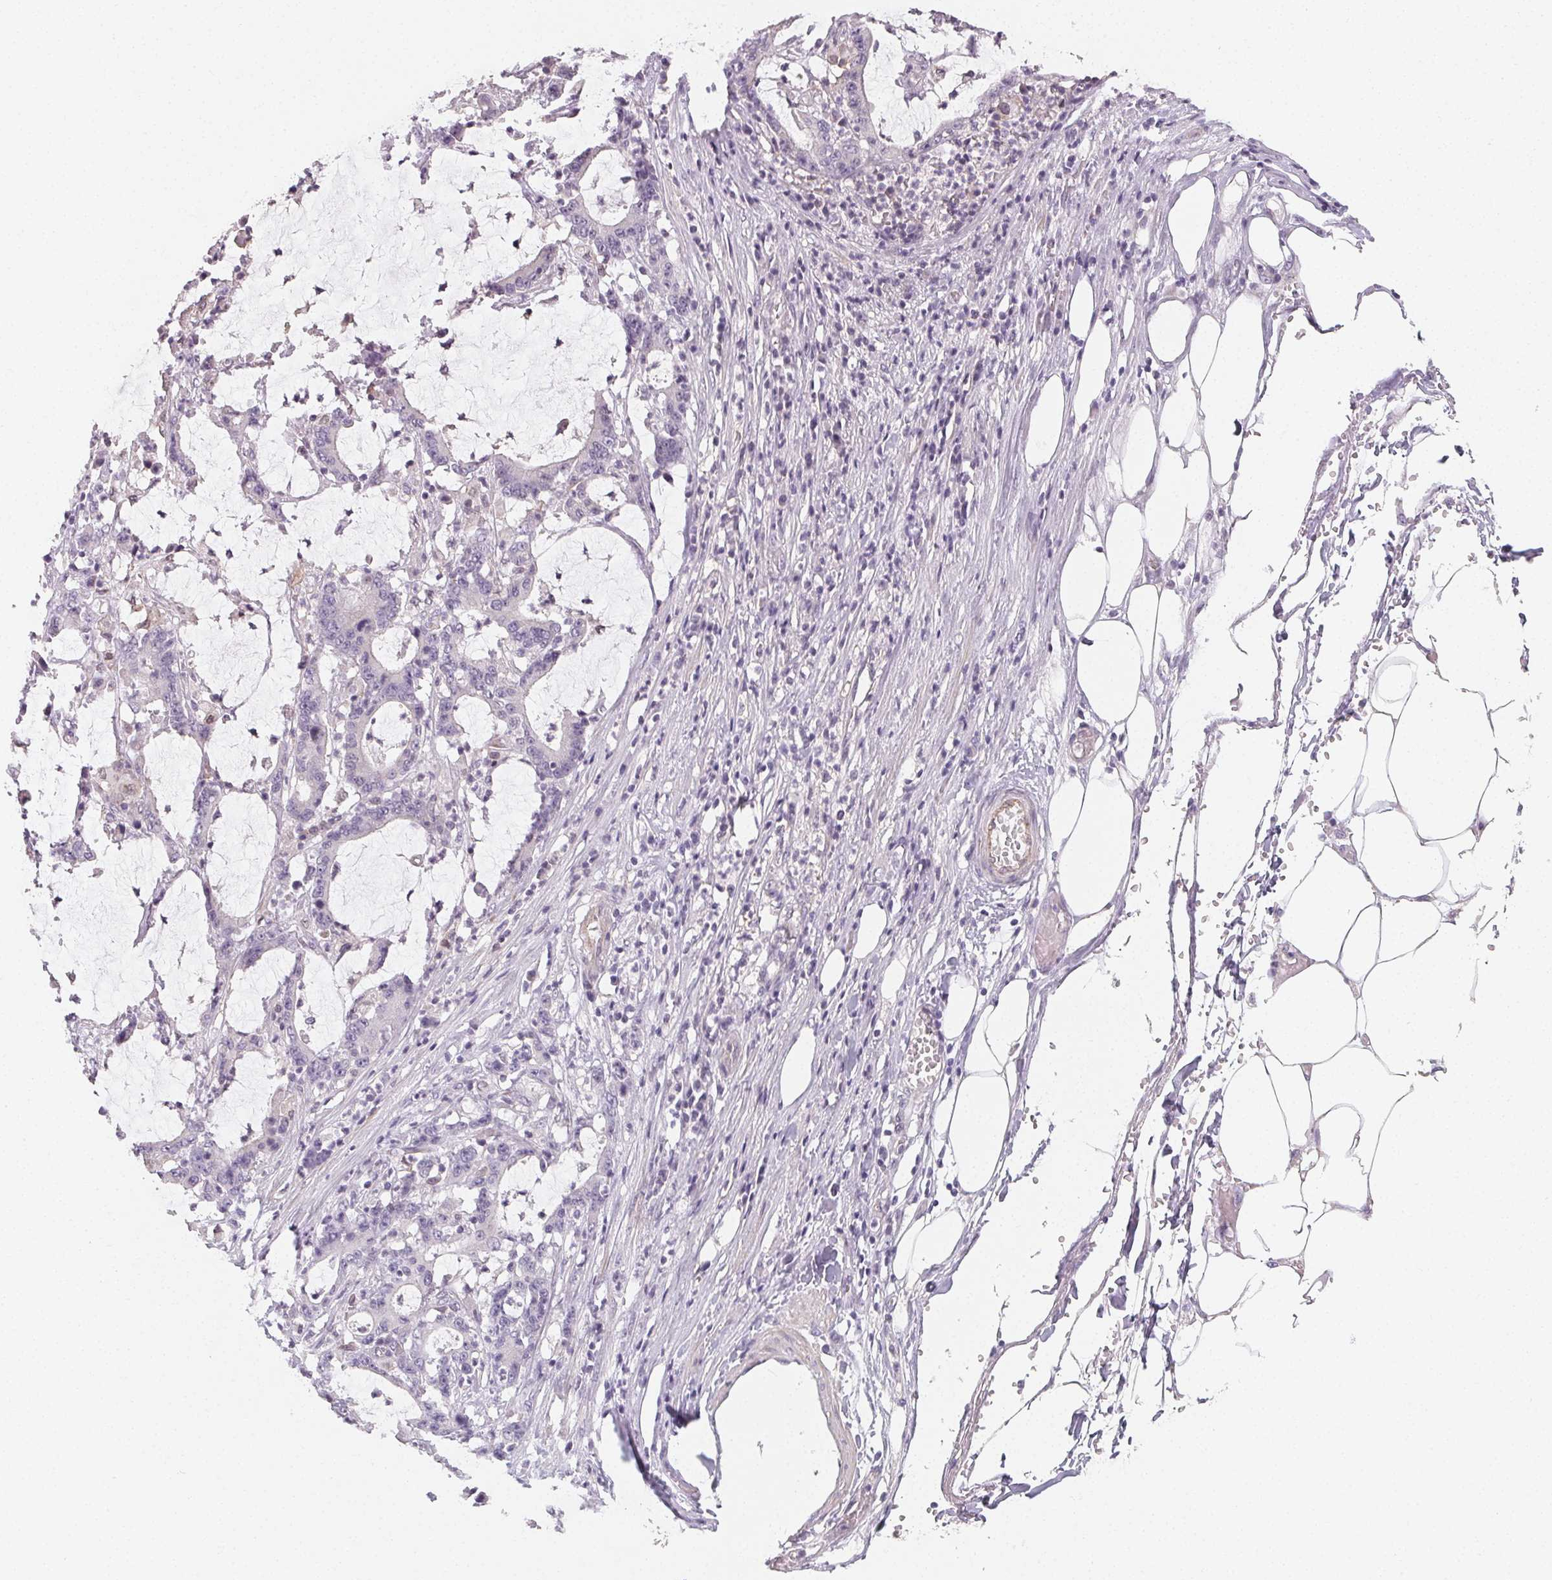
{"staining": {"intensity": "negative", "quantity": "none", "location": "none"}, "tissue": "stomach cancer", "cell_type": "Tumor cells", "image_type": "cancer", "snomed": [{"axis": "morphology", "description": "Adenocarcinoma, NOS"}, {"axis": "topography", "description": "Stomach, upper"}], "caption": "Immunohistochemistry micrograph of neoplastic tissue: stomach adenocarcinoma stained with DAB (3,3'-diaminobenzidine) exhibits no significant protein expression in tumor cells. The staining is performed using DAB (3,3'-diaminobenzidine) brown chromogen with nuclei counter-stained in using hematoxylin.", "gene": "LRRC23", "patient": {"sex": "male", "age": 68}}